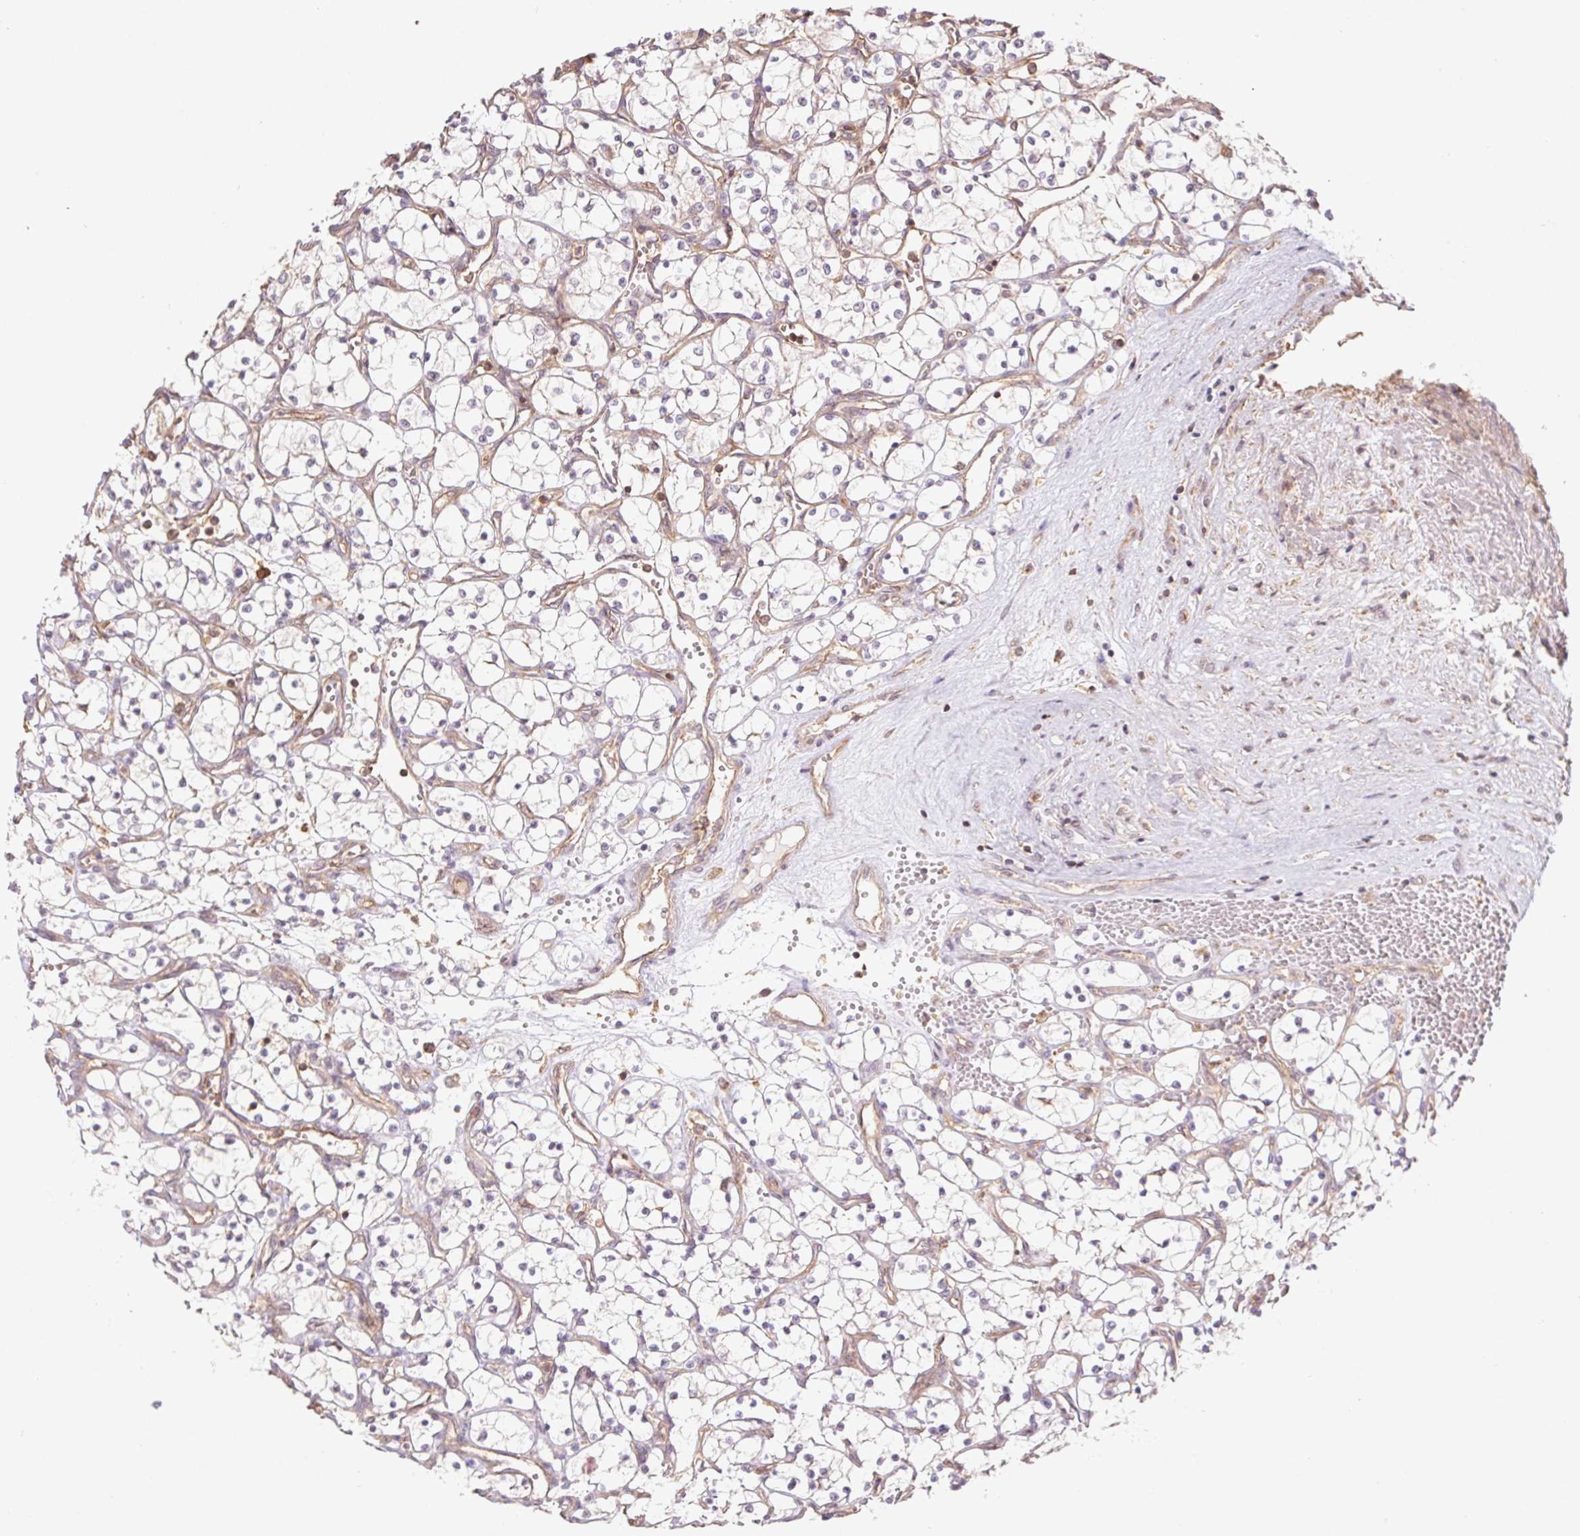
{"staining": {"intensity": "negative", "quantity": "none", "location": "none"}, "tissue": "renal cancer", "cell_type": "Tumor cells", "image_type": "cancer", "snomed": [{"axis": "morphology", "description": "Adenocarcinoma, NOS"}, {"axis": "topography", "description": "Kidney"}], "caption": "Adenocarcinoma (renal) was stained to show a protein in brown. There is no significant expression in tumor cells. The staining is performed using DAB brown chromogen with nuclei counter-stained in using hematoxylin.", "gene": "TUBA3D", "patient": {"sex": "female", "age": 69}}